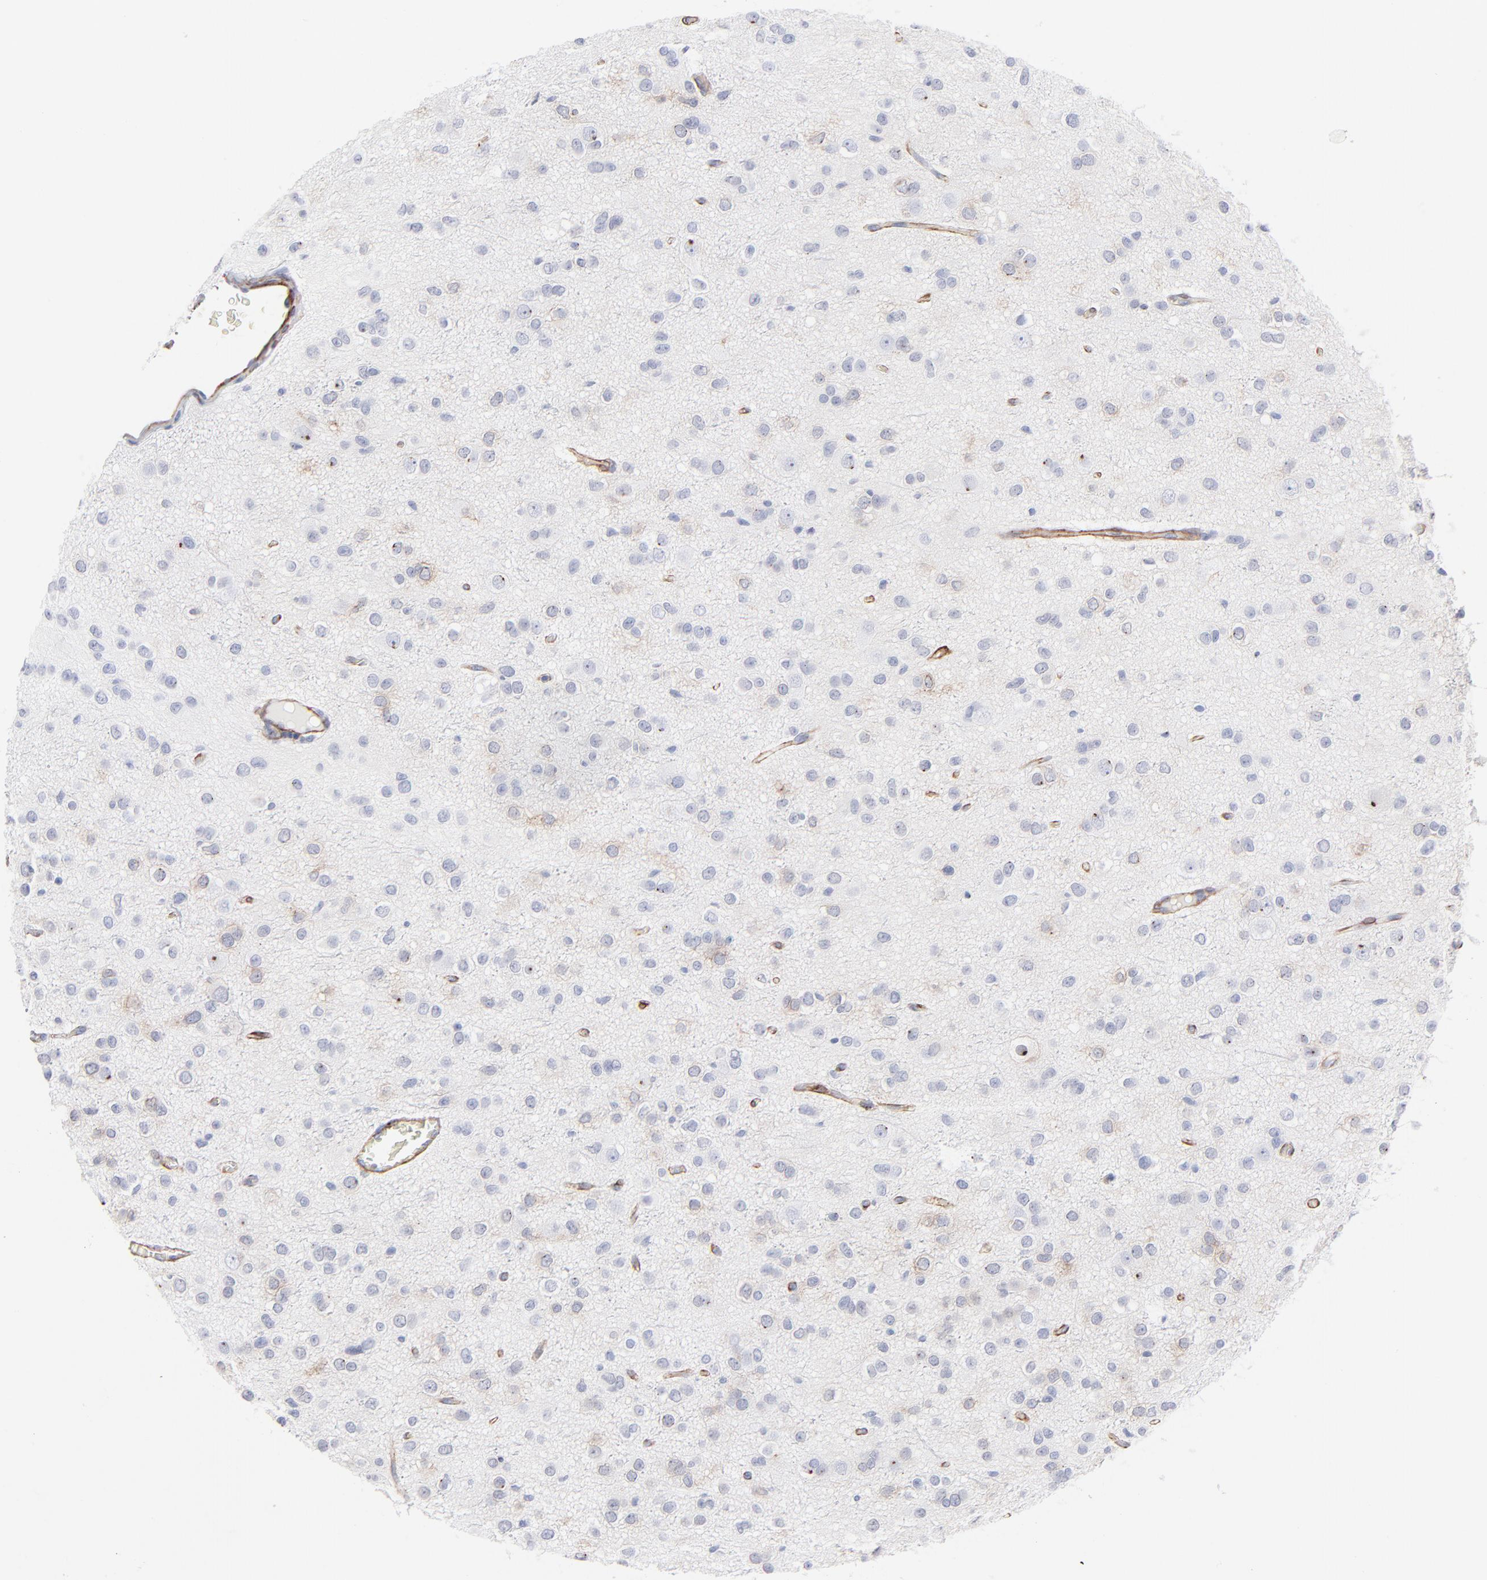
{"staining": {"intensity": "strong", "quantity": "<25%", "location": "nuclear"}, "tissue": "glioma", "cell_type": "Tumor cells", "image_type": "cancer", "snomed": [{"axis": "morphology", "description": "Glioma, malignant, Low grade"}, {"axis": "topography", "description": "Brain"}], "caption": "Glioma was stained to show a protein in brown. There is medium levels of strong nuclear expression in about <25% of tumor cells.", "gene": "PDGFRB", "patient": {"sex": "male", "age": 42}}